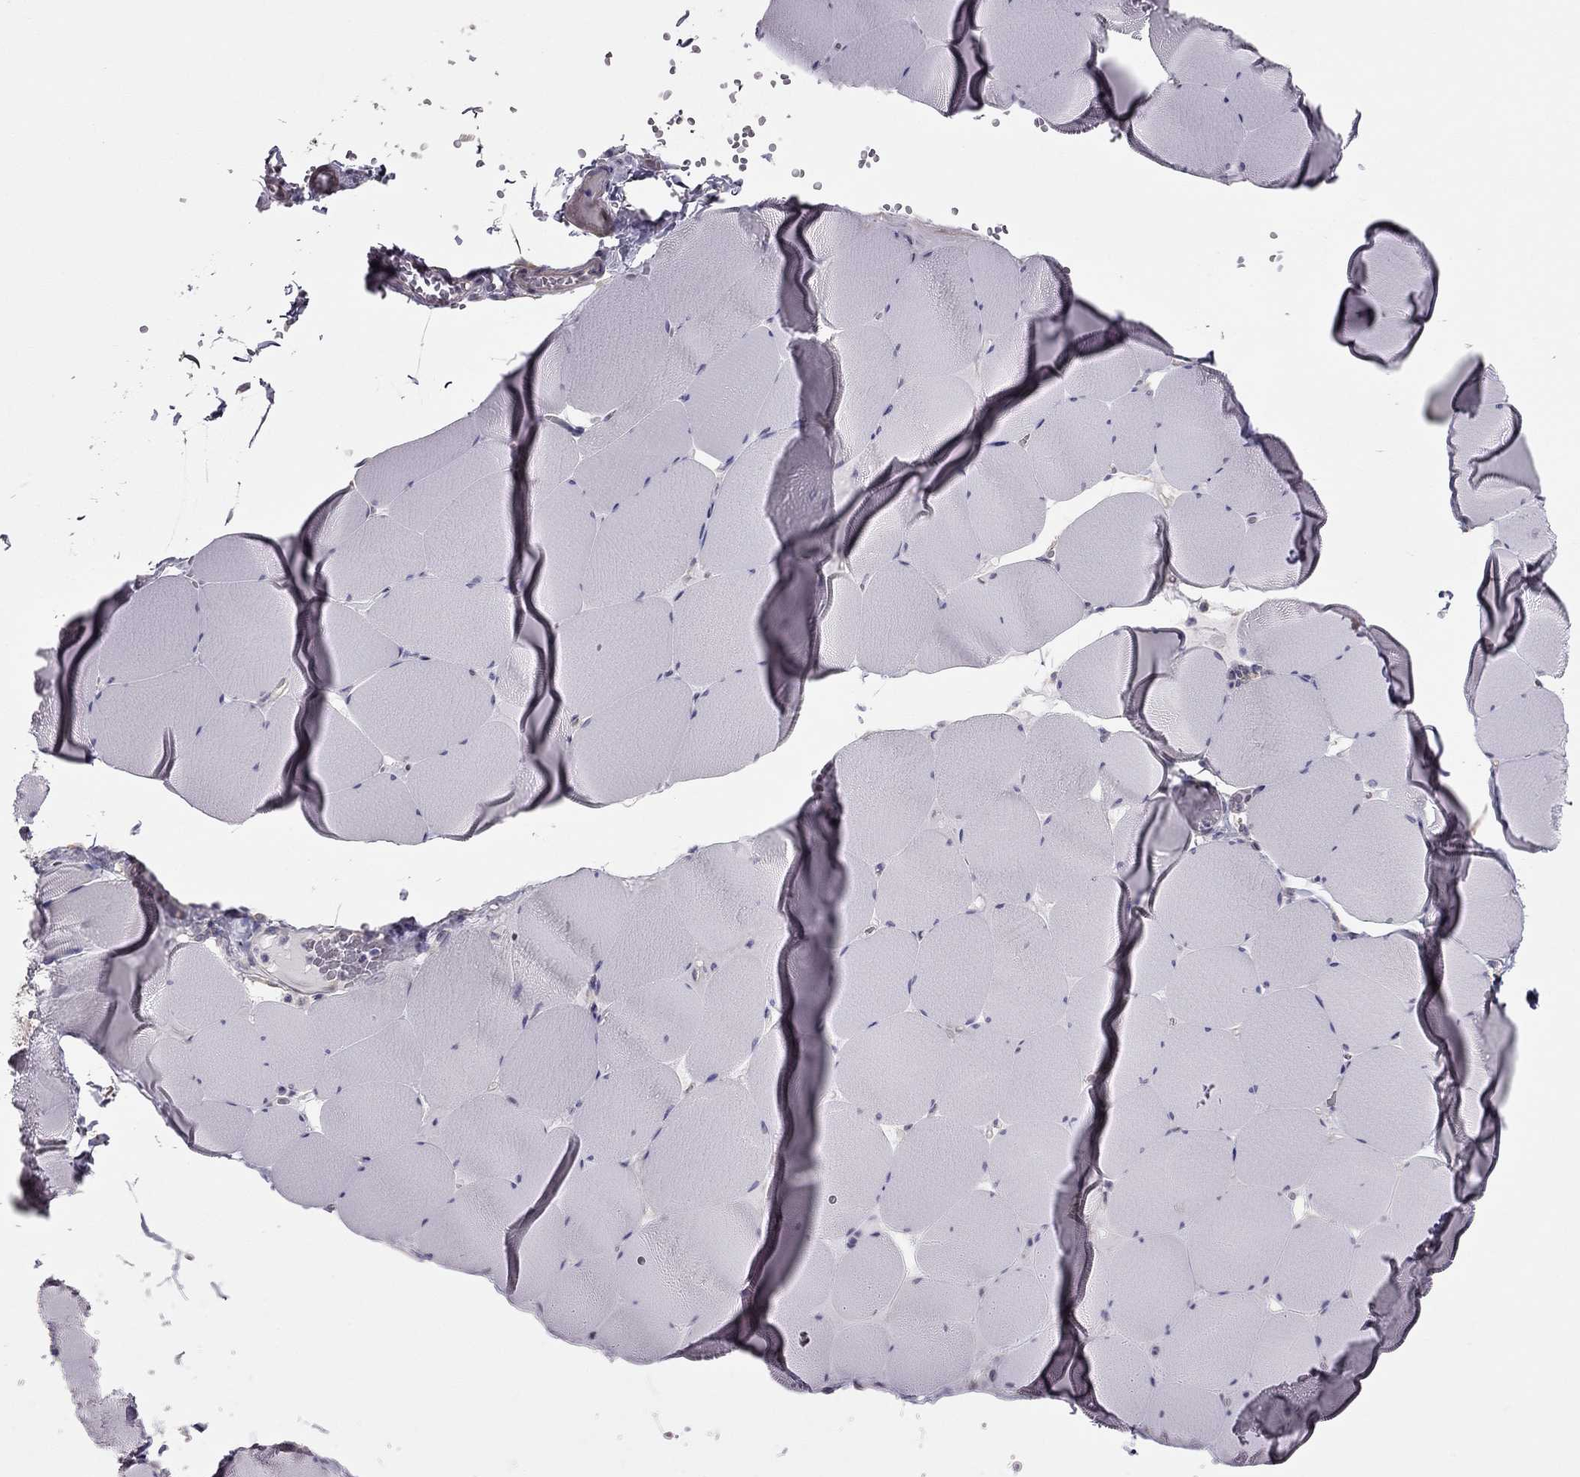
{"staining": {"intensity": "negative", "quantity": "none", "location": "none"}, "tissue": "skeletal muscle", "cell_type": "Myocytes", "image_type": "normal", "snomed": [{"axis": "morphology", "description": "Normal tissue, NOS"}, {"axis": "morphology", "description": "Malignant melanoma, Metastatic site"}, {"axis": "topography", "description": "Skeletal muscle"}], "caption": "Immunohistochemistry of benign skeletal muscle exhibits no staining in myocytes. (Immunohistochemistry, brightfield microscopy, high magnification).", "gene": "HSFX1", "patient": {"sex": "male", "age": 50}}